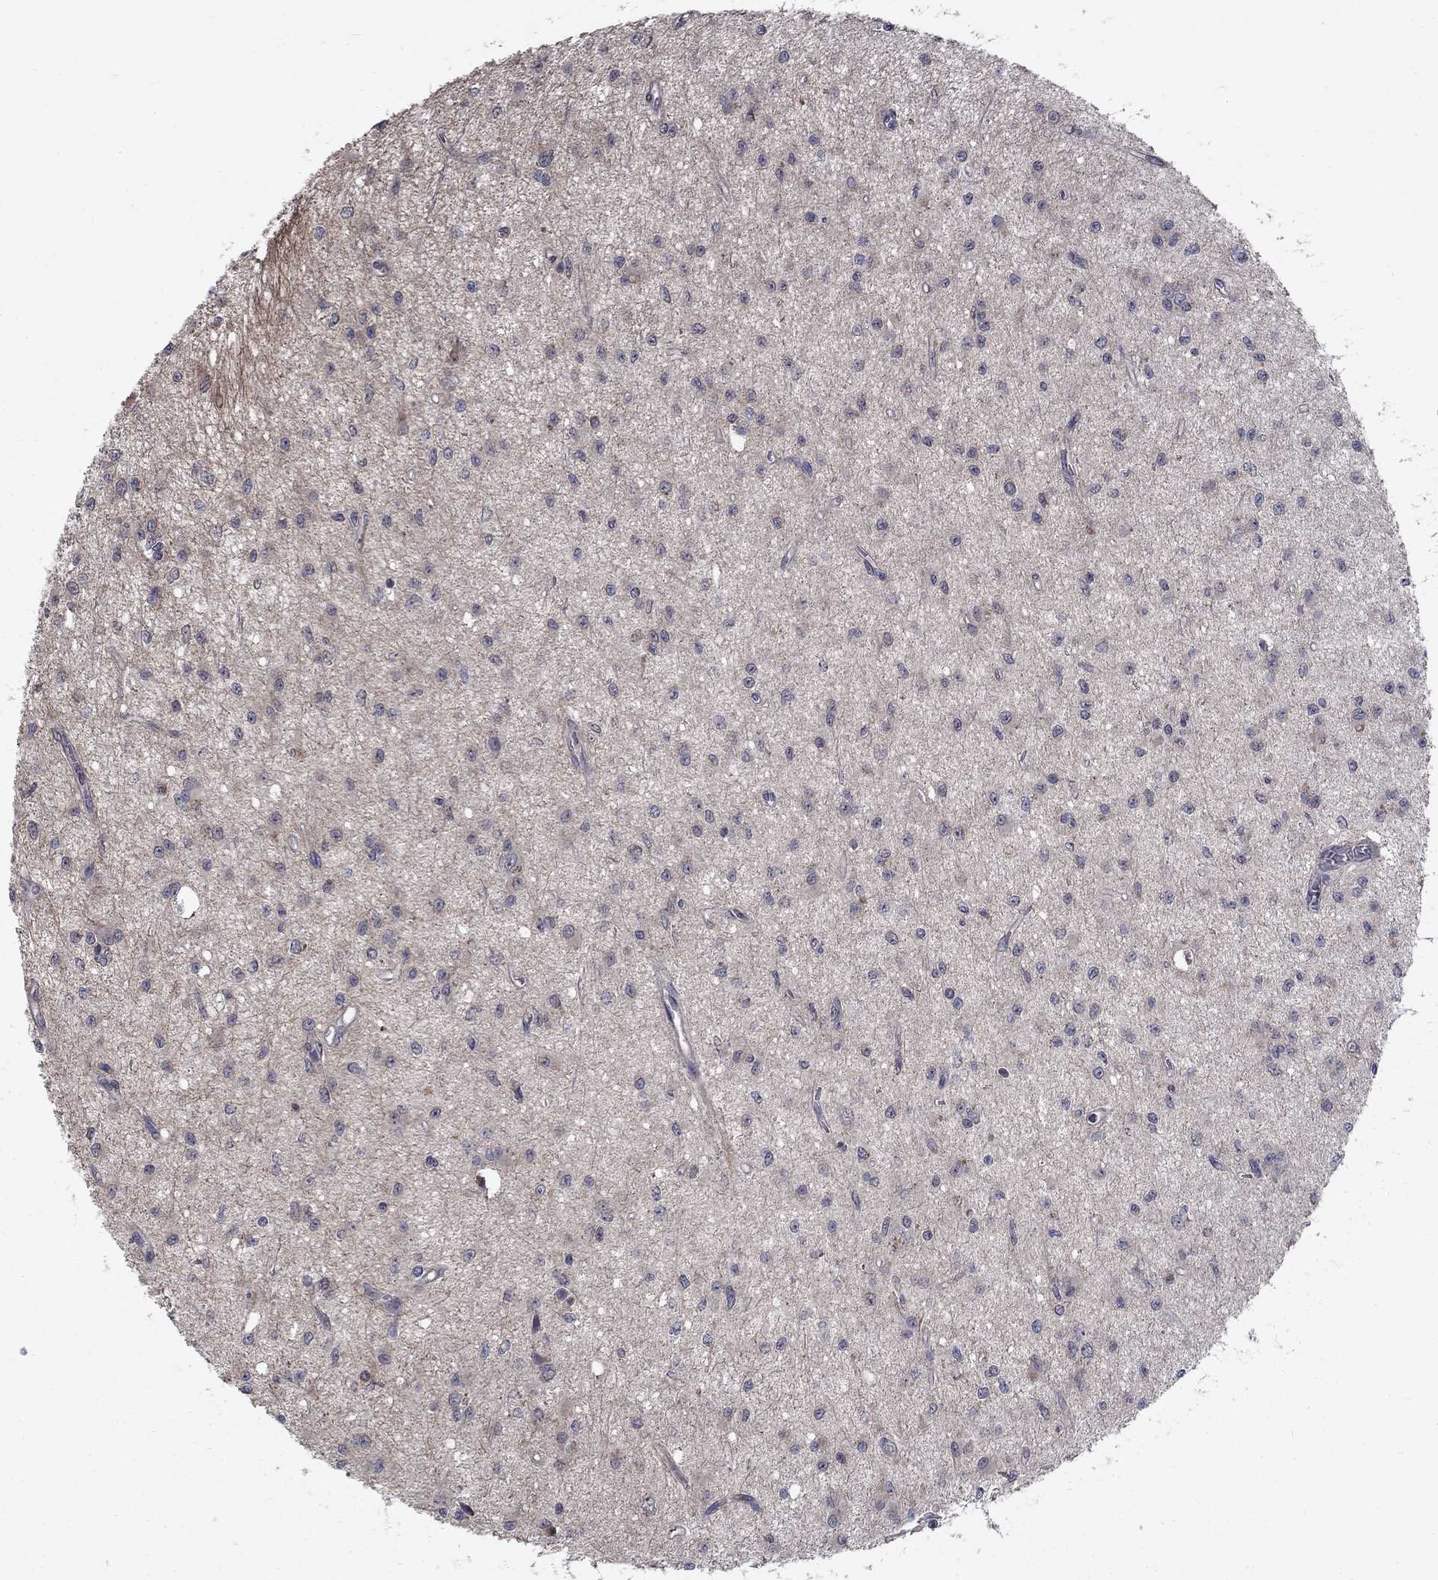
{"staining": {"intensity": "negative", "quantity": "none", "location": "none"}, "tissue": "glioma", "cell_type": "Tumor cells", "image_type": "cancer", "snomed": [{"axis": "morphology", "description": "Glioma, malignant, Low grade"}, {"axis": "topography", "description": "Brain"}], "caption": "IHC image of neoplastic tissue: human malignant glioma (low-grade) stained with DAB exhibits no significant protein positivity in tumor cells.", "gene": "FAM3B", "patient": {"sex": "female", "age": 45}}